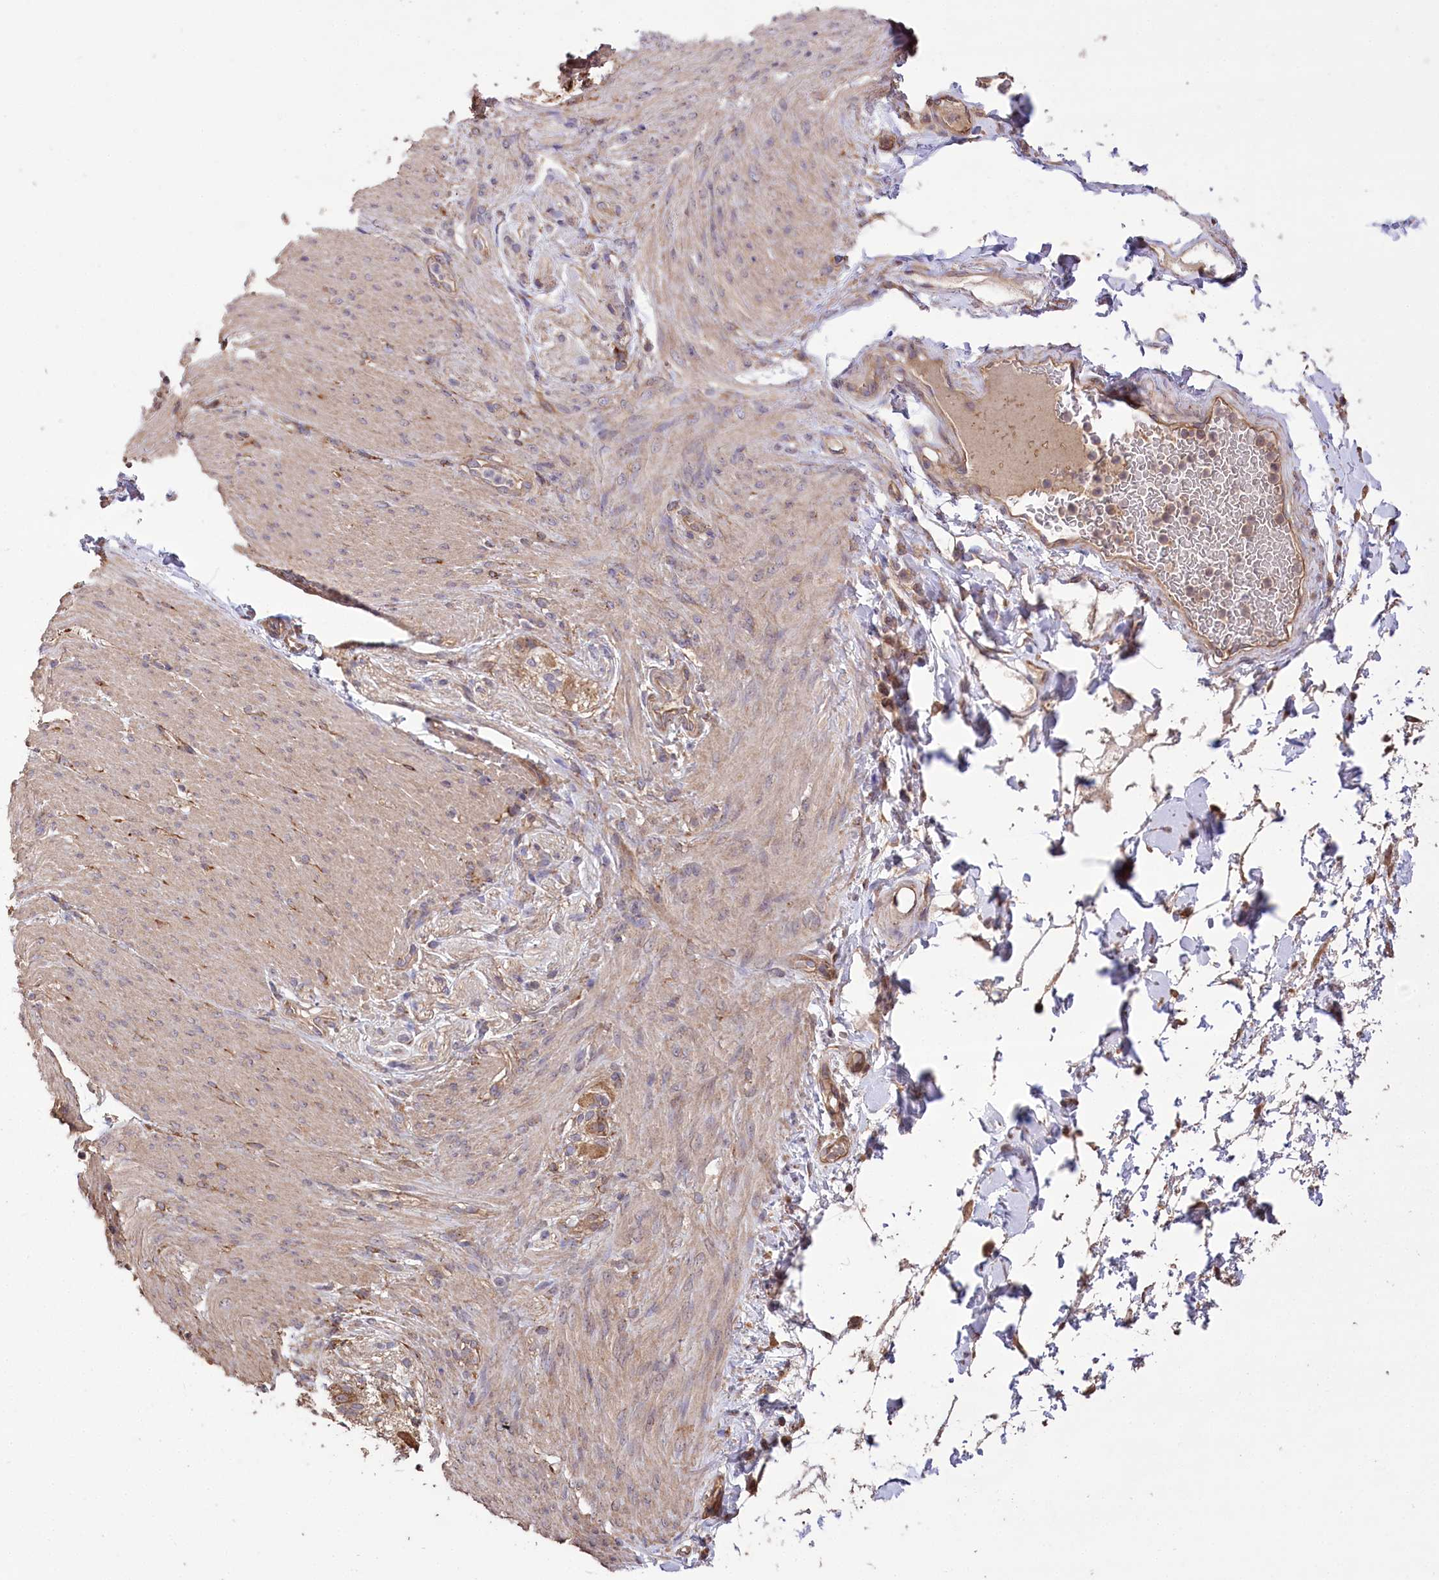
{"staining": {"intensity": "moderate", "quantity": ">75%", "location": "cytoplasmic/membranous"}, "tissue": "adipose tissue", "cell_type": "Adipocytes", "image_type": "normal", "snomed": [{"axis": "morphology", "description": "Normal tissue, NOS"}, {"axis": "topography", "description": "Colon"}, {"axis": "topography", "description": "Peripheral nerve tissue"}], "caption": "Human adipose tissue stained with a brown dye displays moderate cytoplasmic/membranous positive expression in about >75% of adipocytes.", "gene": "PRSS53", "patient": {"sex": "female", "age": 61}}